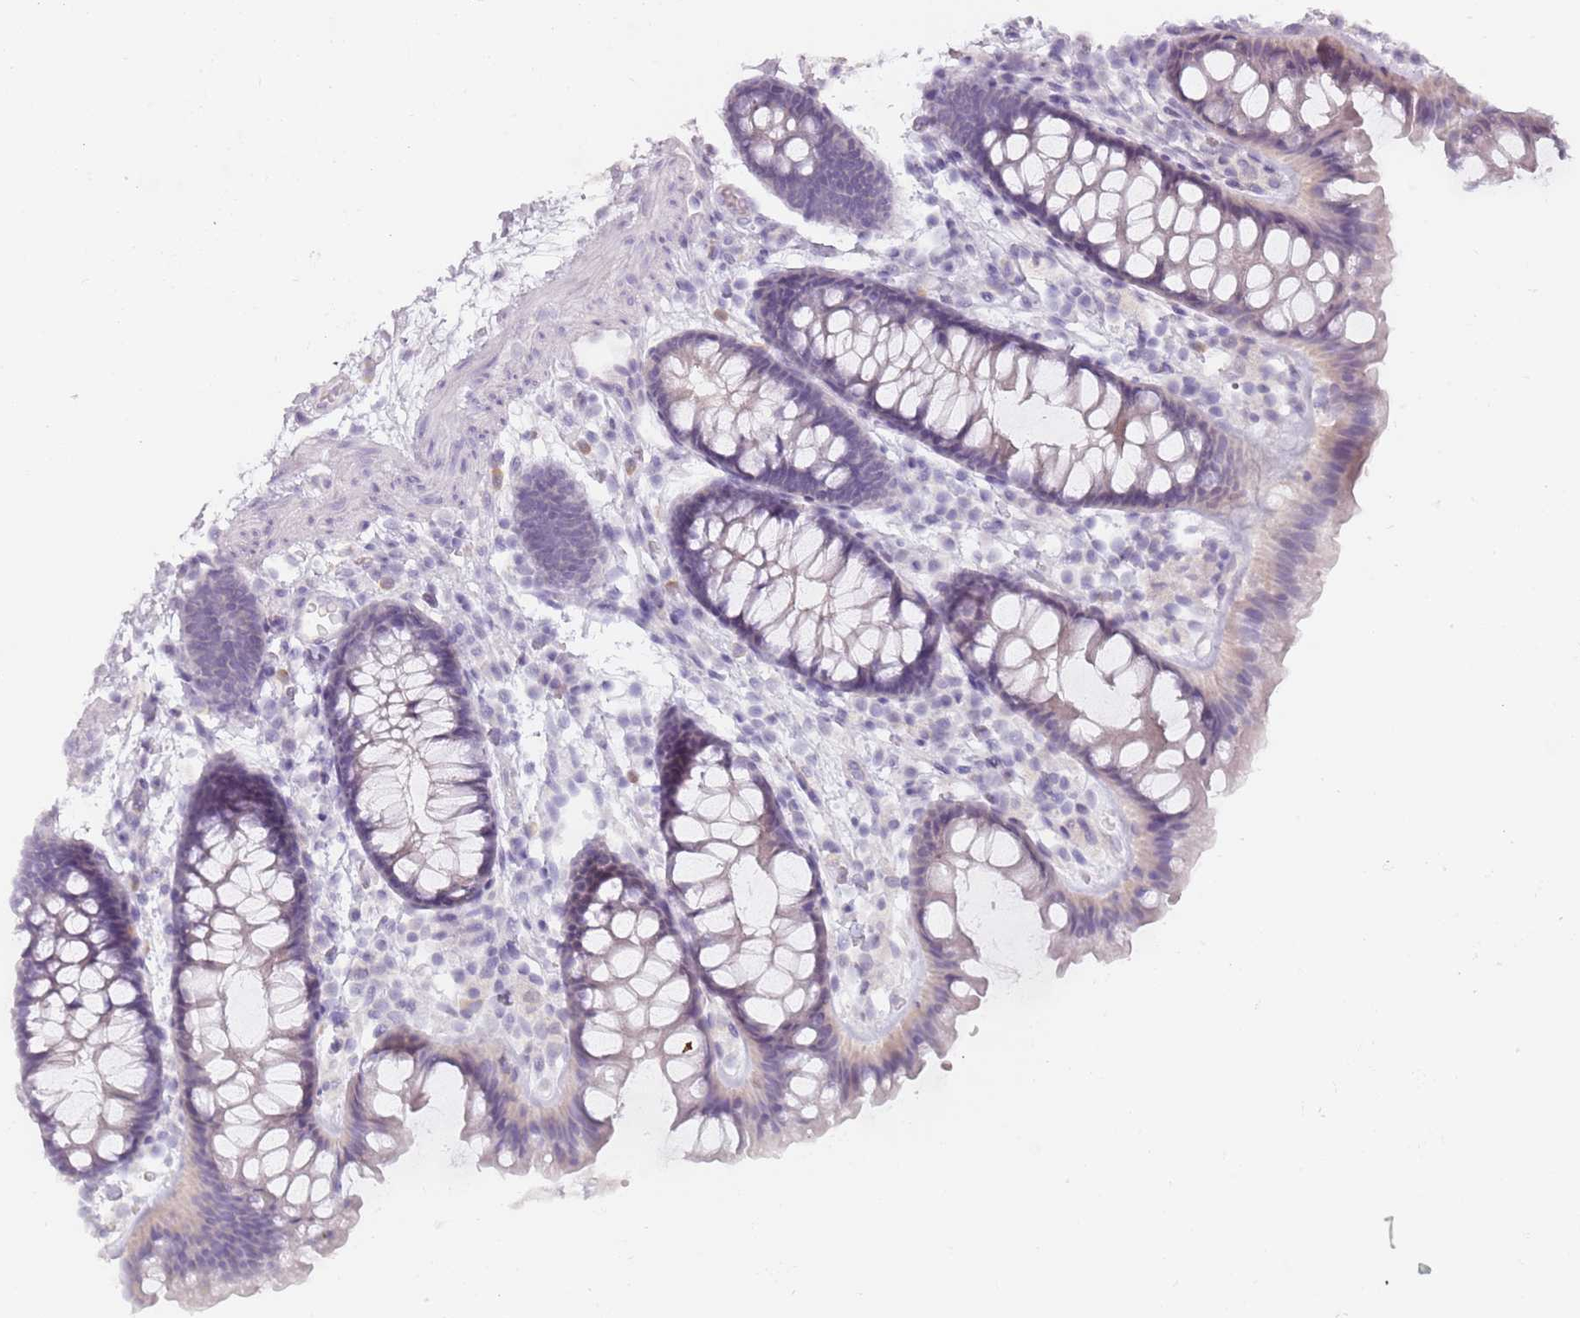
{"staining": {"intensity": "negative", "quantity": "none", "location": "none"}, "tissue": "colon", "cell_type": "Endothelial cells", "image_type": "normal", "snomed": [{"axis": "morphology", "description": "Normal tissue, NOS"}, {"axis": "topography", "description": "Colon"}], "caption": "The immunohistochemistry (IHC) histopathology image has no significant staining in endothelial cells of colon.", "gene": "ZNF584", "patient": {"sex": "female", "age": 62}}